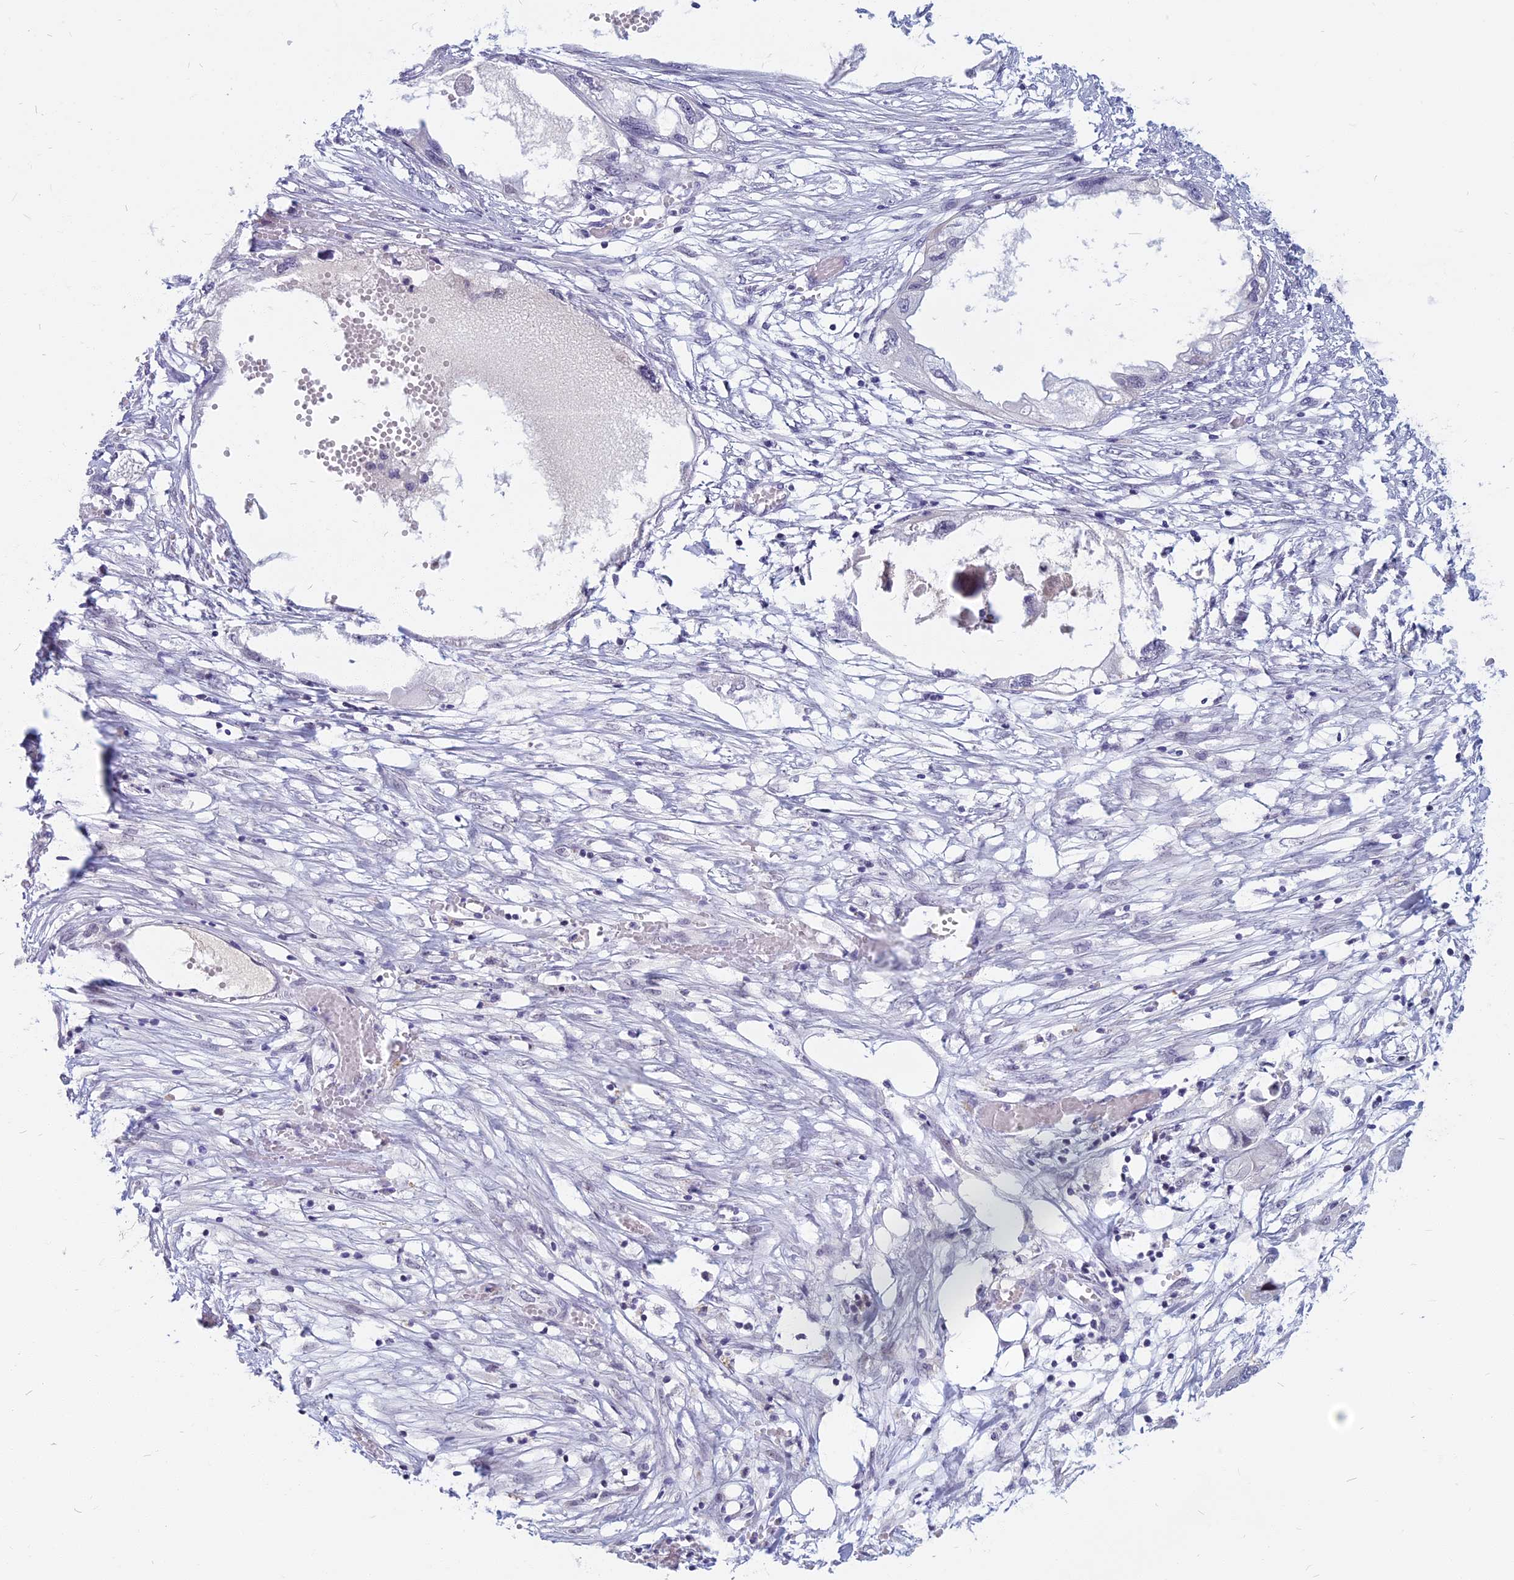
{"staining": {"intensity": "negative", "quantity": "none", "location": "none"}, "tissue": "endometrial cancer", "cell_type": "Tumor cells", "image_type": "cancer", "snomed": [{"axis": "morphology", "description": "Adenocarcinoma, NOS"}, {"axis": "morphology", "description": "Adenocarcinoma, metastatic, NOS"}, {"axis": "topography", "description": "Adipose tissue"}, {"axis": "topography", "description": "Endometrium"}], "caption": "Protein analysis of metastatic adenocarcinoma (endometrial) reveals no significant staining in tumor cells. The staining was performed using DAB to visualize the protein expression in brown, while the nuclei were stained in blue with hematoxylin (Magnification: 20x).", "gene": "CDC7", "patient": {"sex": "female", "age": 67}}